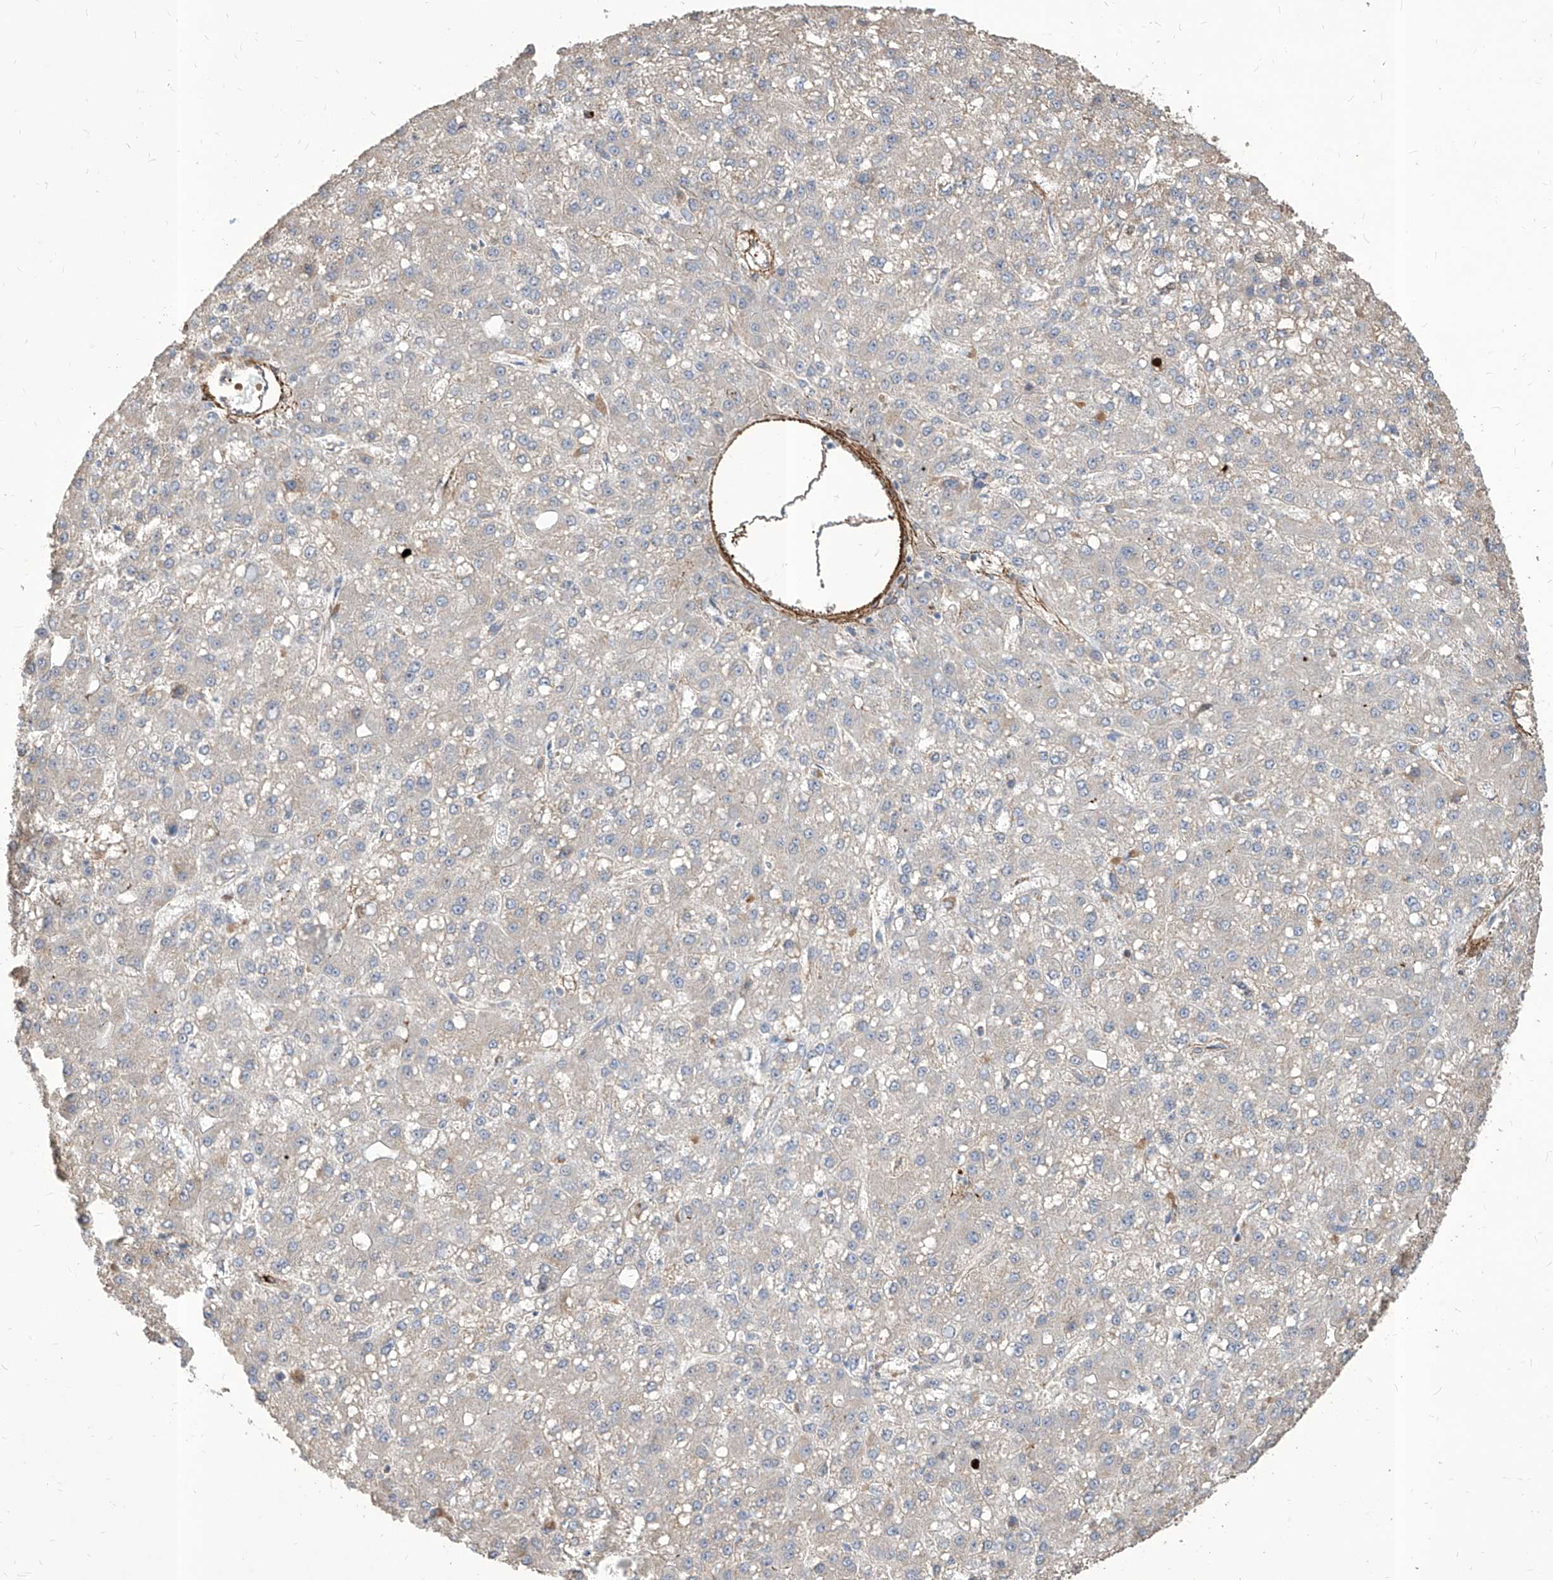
{"staining": {"intensity": "negative", "quantity": "none", "location": "none"}, "tissue": "liver cancer", "cell_type": "Tumor cells", "image_type": "cancer", "snomed": [{"axis": "morphology", "description": "Carcinoma, Hepatocellular, NOS"}, {"axis": "topography", "description": "Liver"}], "caption": "Immunohistochemistry micrograph of neoplastic tissue: liver cancer stained with DAB demonstrates no significant protein expression in tumor cells. (IHC, brightfield microscopy, high magnification).", "gene": "FAM83B", "patient": {"sex": "male", "age": 67}}